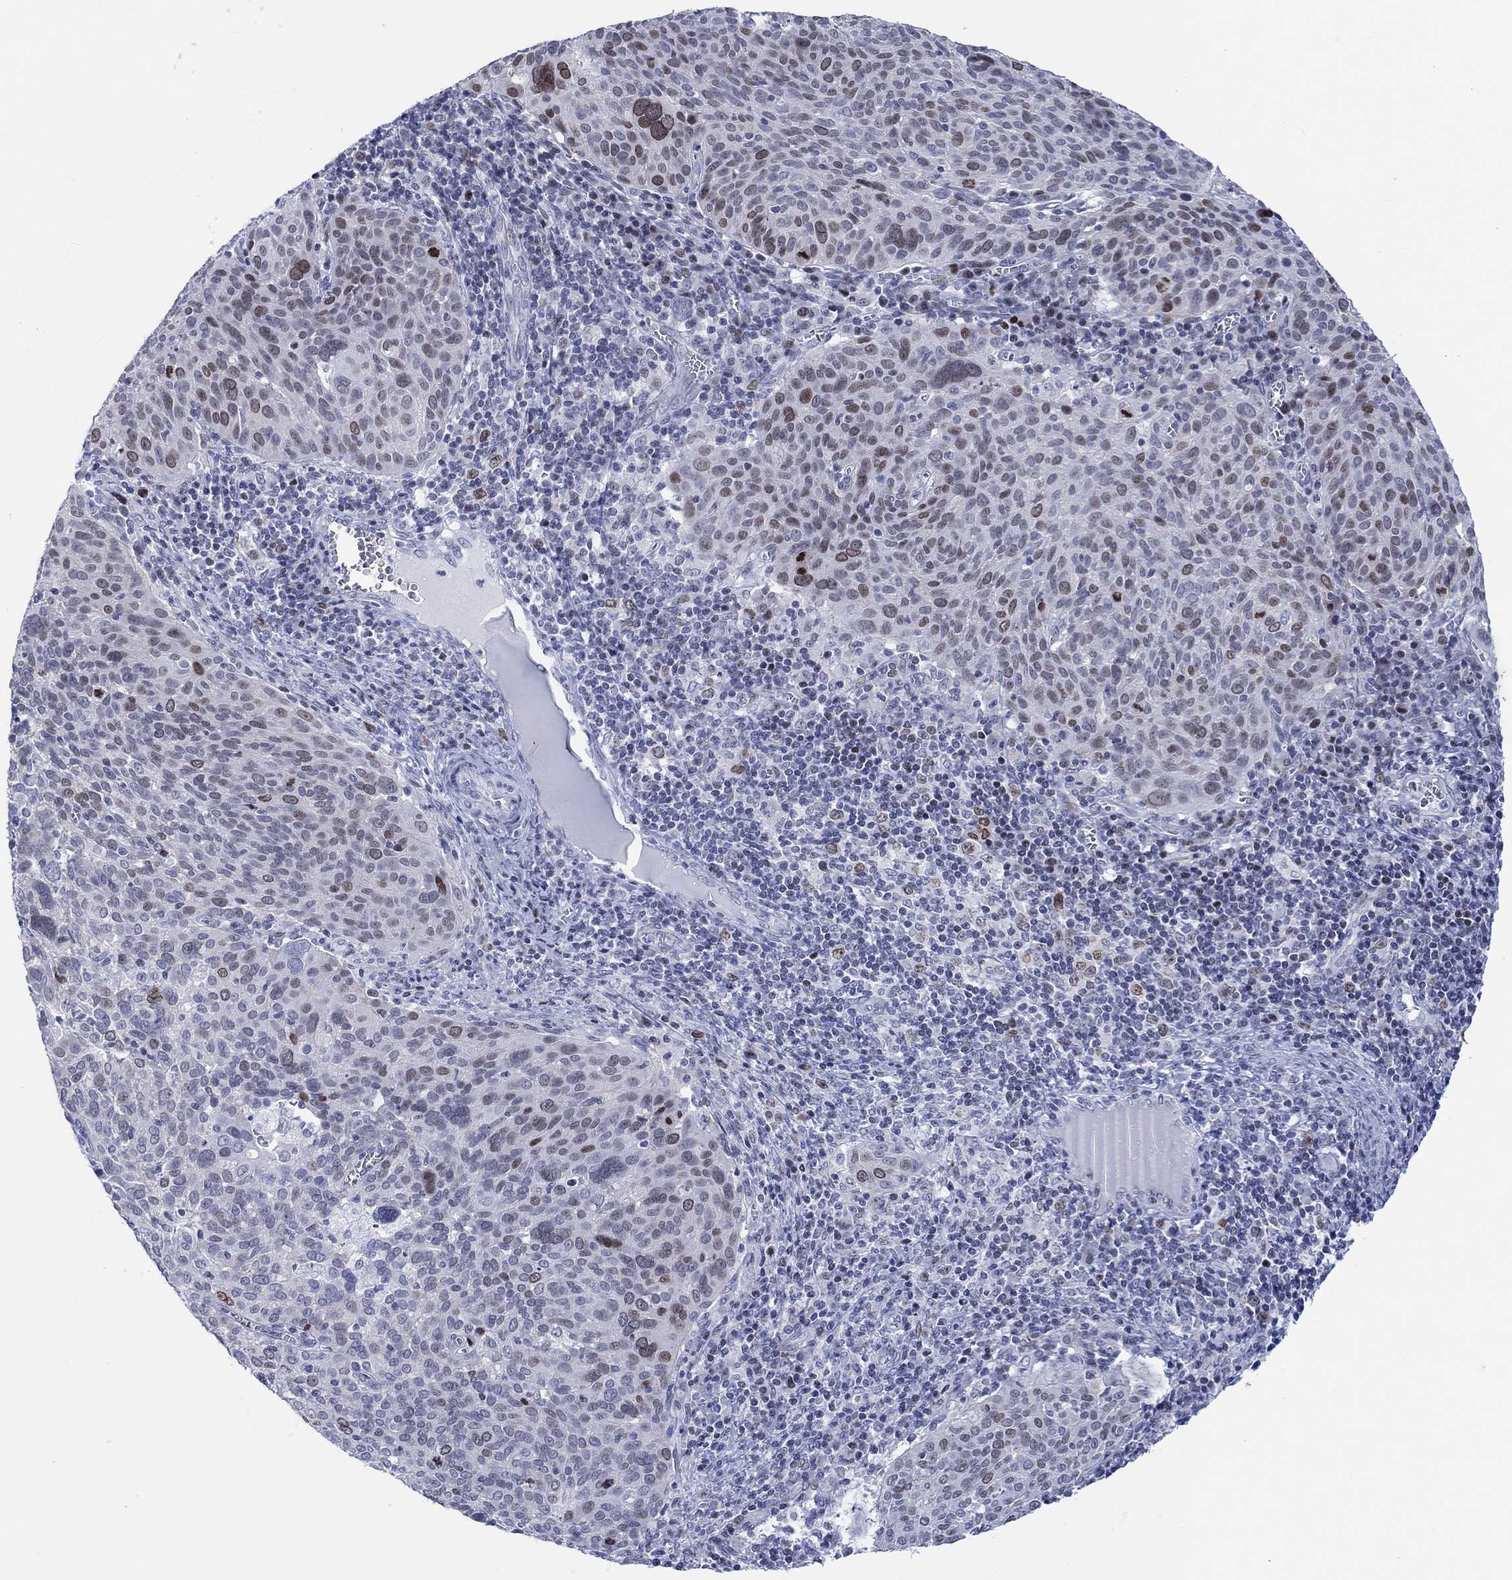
{"staining": {"intensity": "moderate", "quantity": "25%-75%", "location": "nuclear"}, "tissue": "cervical cancer", "cell_type": "Tumor cells", "image_type": "cancer", "snomed": [{"axis": "morphology", "description": "Squamous cell carcinoma, NOS"}, {"axis": "topography", "description": "Cervix"}], "caption": "The micrograph shows a brown stain indicating the presence of a protein in the nuclear of tumor cells in squamous cell carcinoma (cervical).", "gene": "CDCA2", "patient": {"sex": "female", "age": 39}}